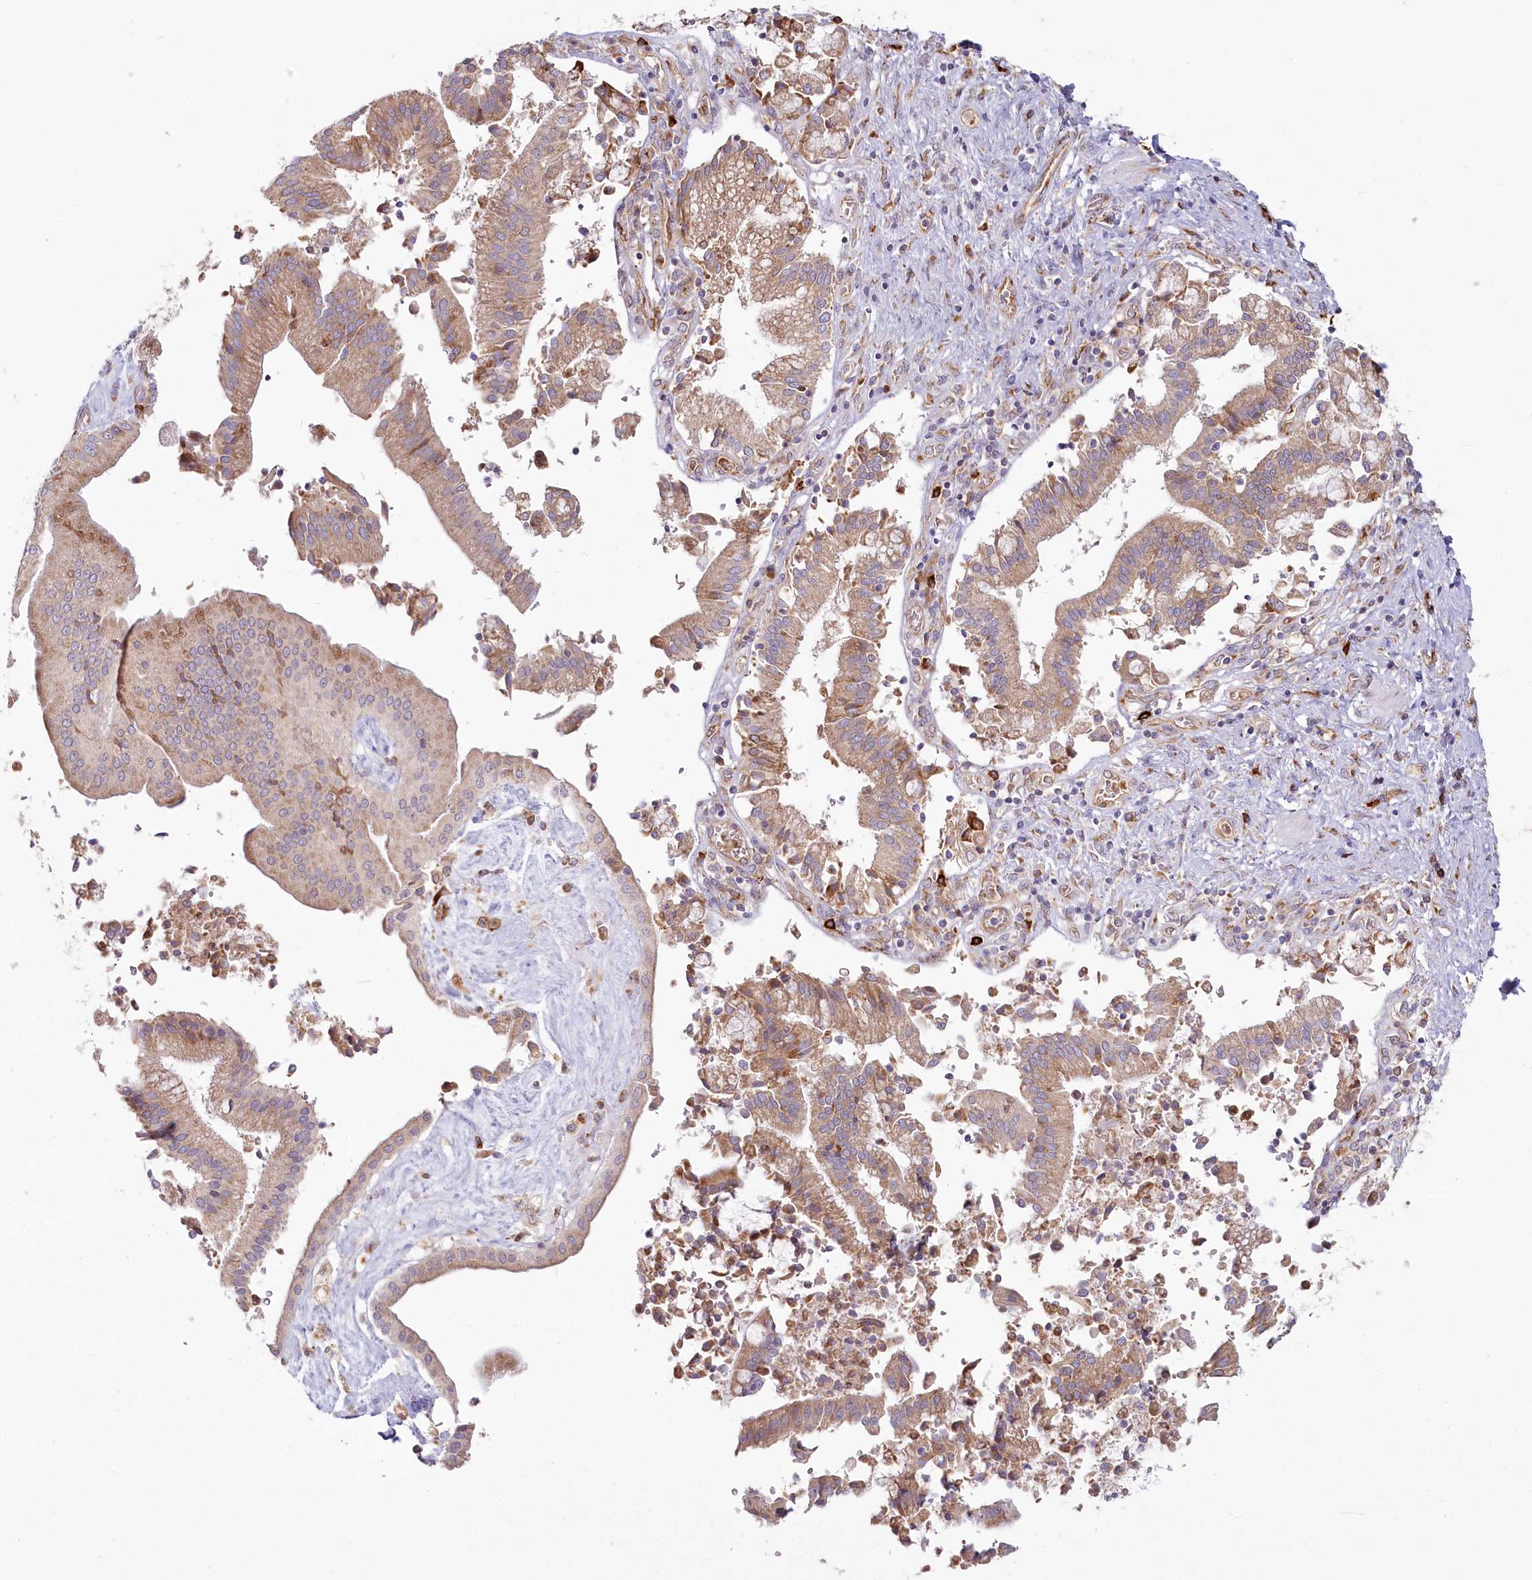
{"staining": {"intensity": "moderate", "quantity": "25%-75%", "location": "cytoplasmic/membranous"}, "tissue": "pancreatic cancer", "cell_type": "Tumor cells", "image_type": "cancer", "snomed": [{"axis": "morphology", "description": "Adenocarcinoma, NOS"}, {"axis": "topography", "description": "Pancreas"}], "caption": "Immunohistochemical staining of pancreatic cancer displays moderate cytoplasmic/membranous protein staining in approximately 25%-75% of tumor cells.", "gene": "HARS2", "patient": {"sex": "male", "age": 46}}